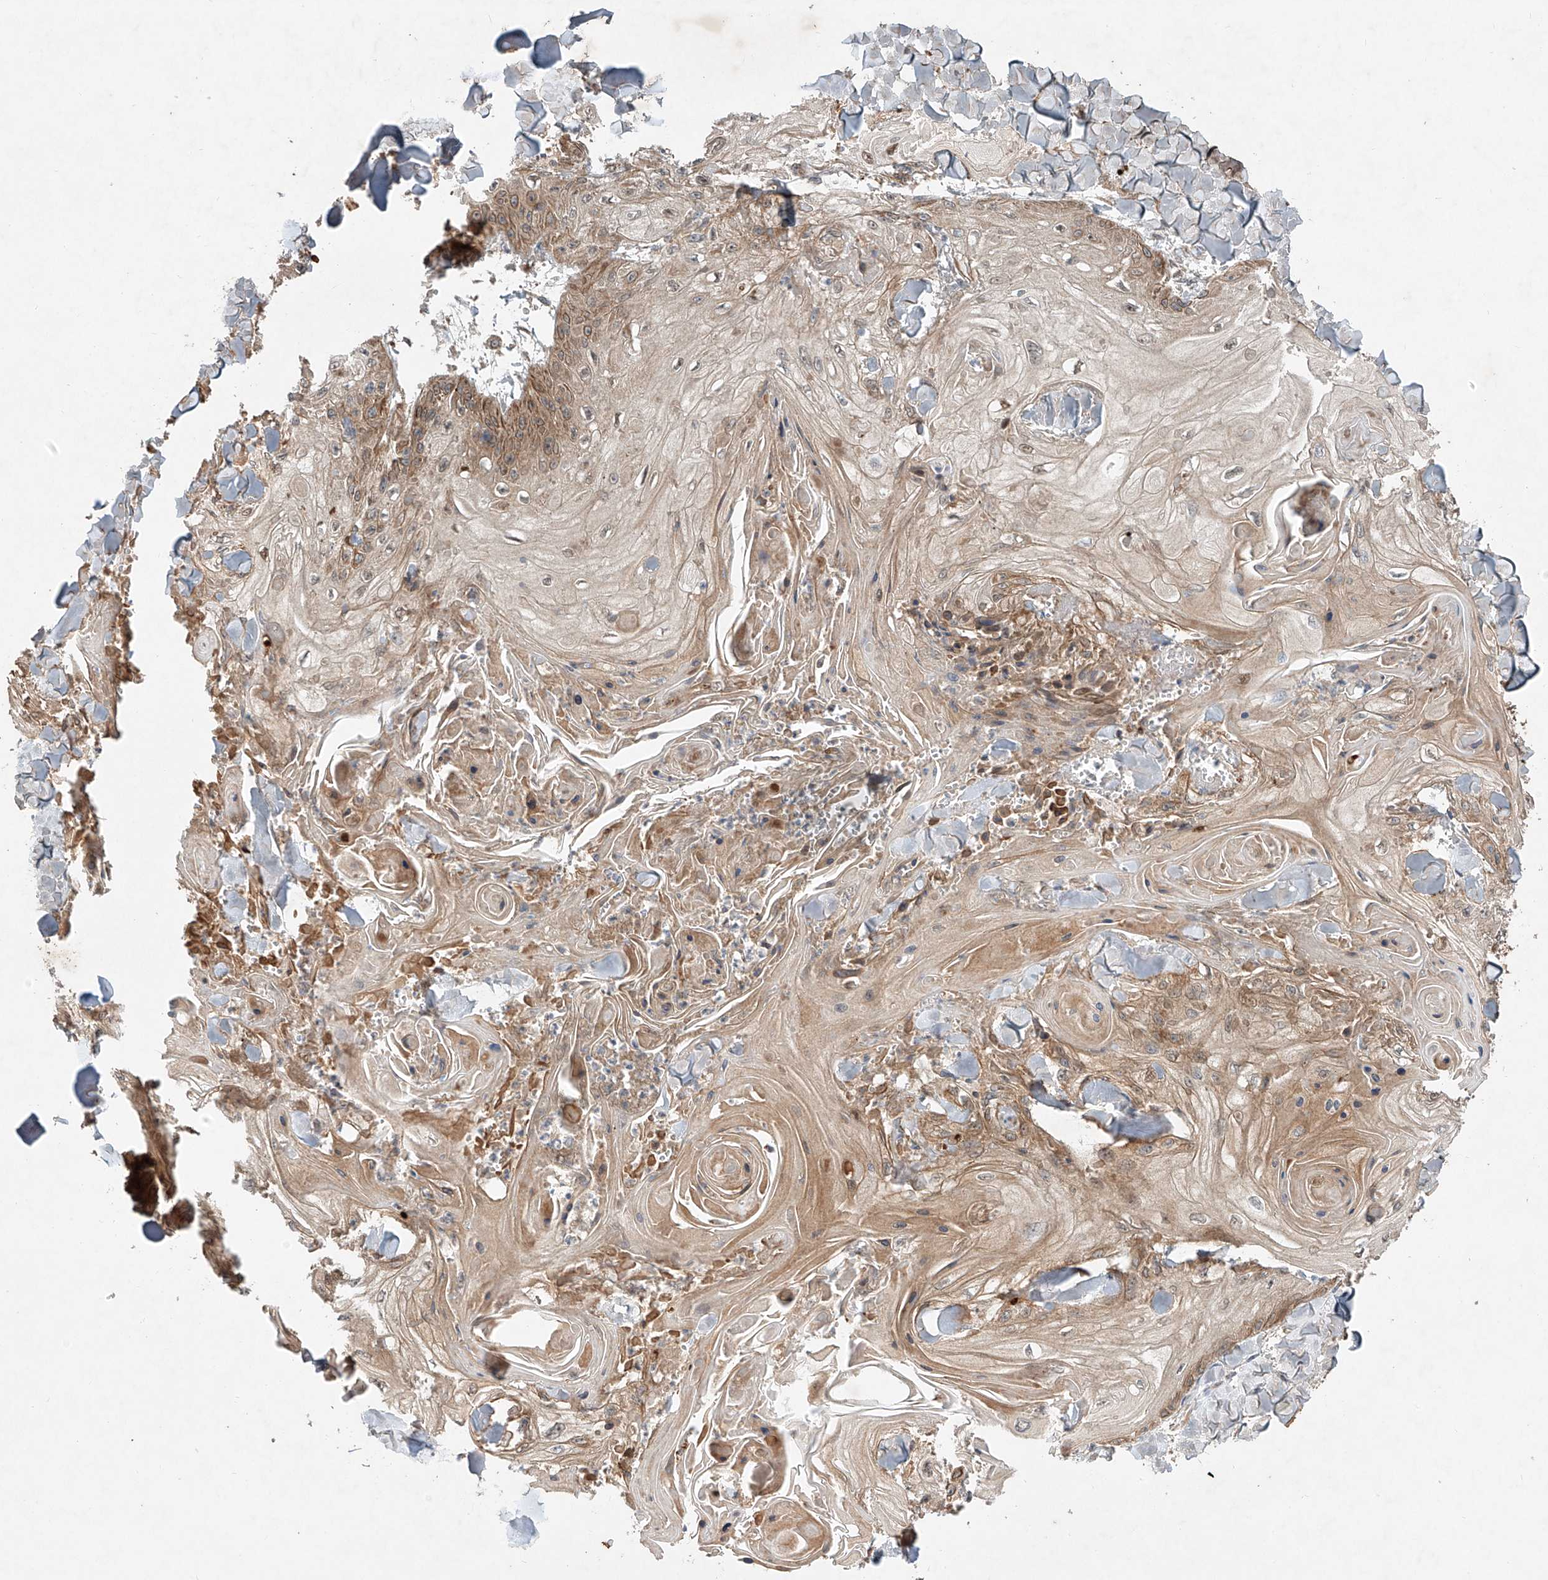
{"staining": {"intensity": "moderate", "quantity": "25%-75%", "location": "cytoplasmic/membranous"}, "tissue": "skin cancer", "cell_type": "Tumor cells", "image_type": "cancer", "snomed": [{"axis": "morphology", "description": "Squamous cell carcinoma, NOS"}, {"axis": "topography", "description": "Skin"}], "caption": "Immunohistochemical staining of skin squamous cell carcinoma reveals moderate cytoplasmic/membranous protein staining in approximately 25%-75% of tumor cells.", "gene": "IER5", "patient": {"sex": "male", "age": 74}}